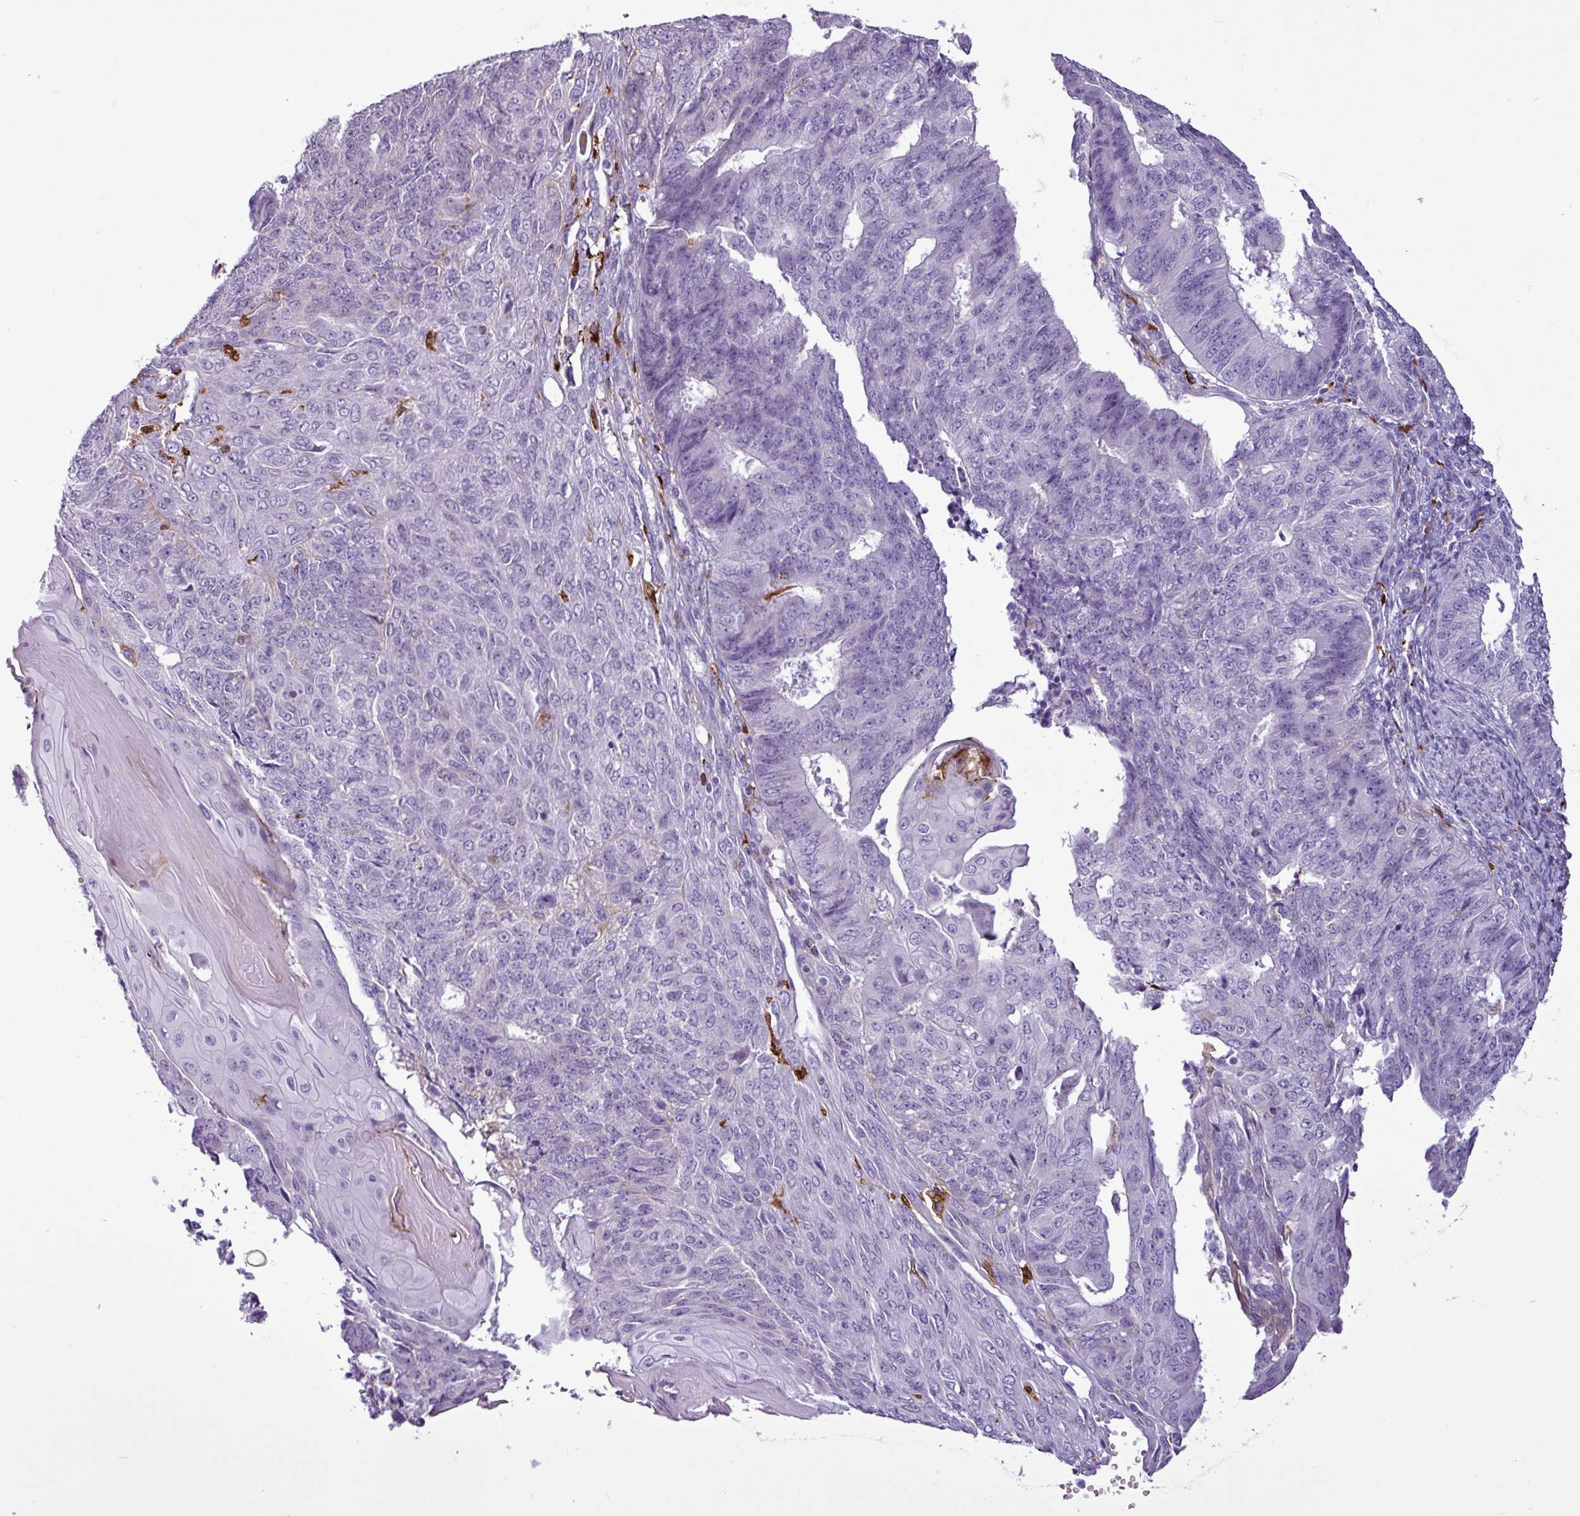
{"staining": {"intensity": "negative", "quantity": "none", "location": "none"}, "tissue": "endometrial cancer", "cell_type": "Tumor cells", "image_type": "cancer", "snomed": [{"axis": "morphology", "description": "Adenocarcinoma, NOS"}, {"axis": "topography", "description": "Endometrium"}], "caption": "Immunohistochemical staining of endometrial adenocarcinoma demonstrates no significant positivity in tumor cells.", "gene": "TMEM200C", "patient": {"sex": "female", "age": 32}}